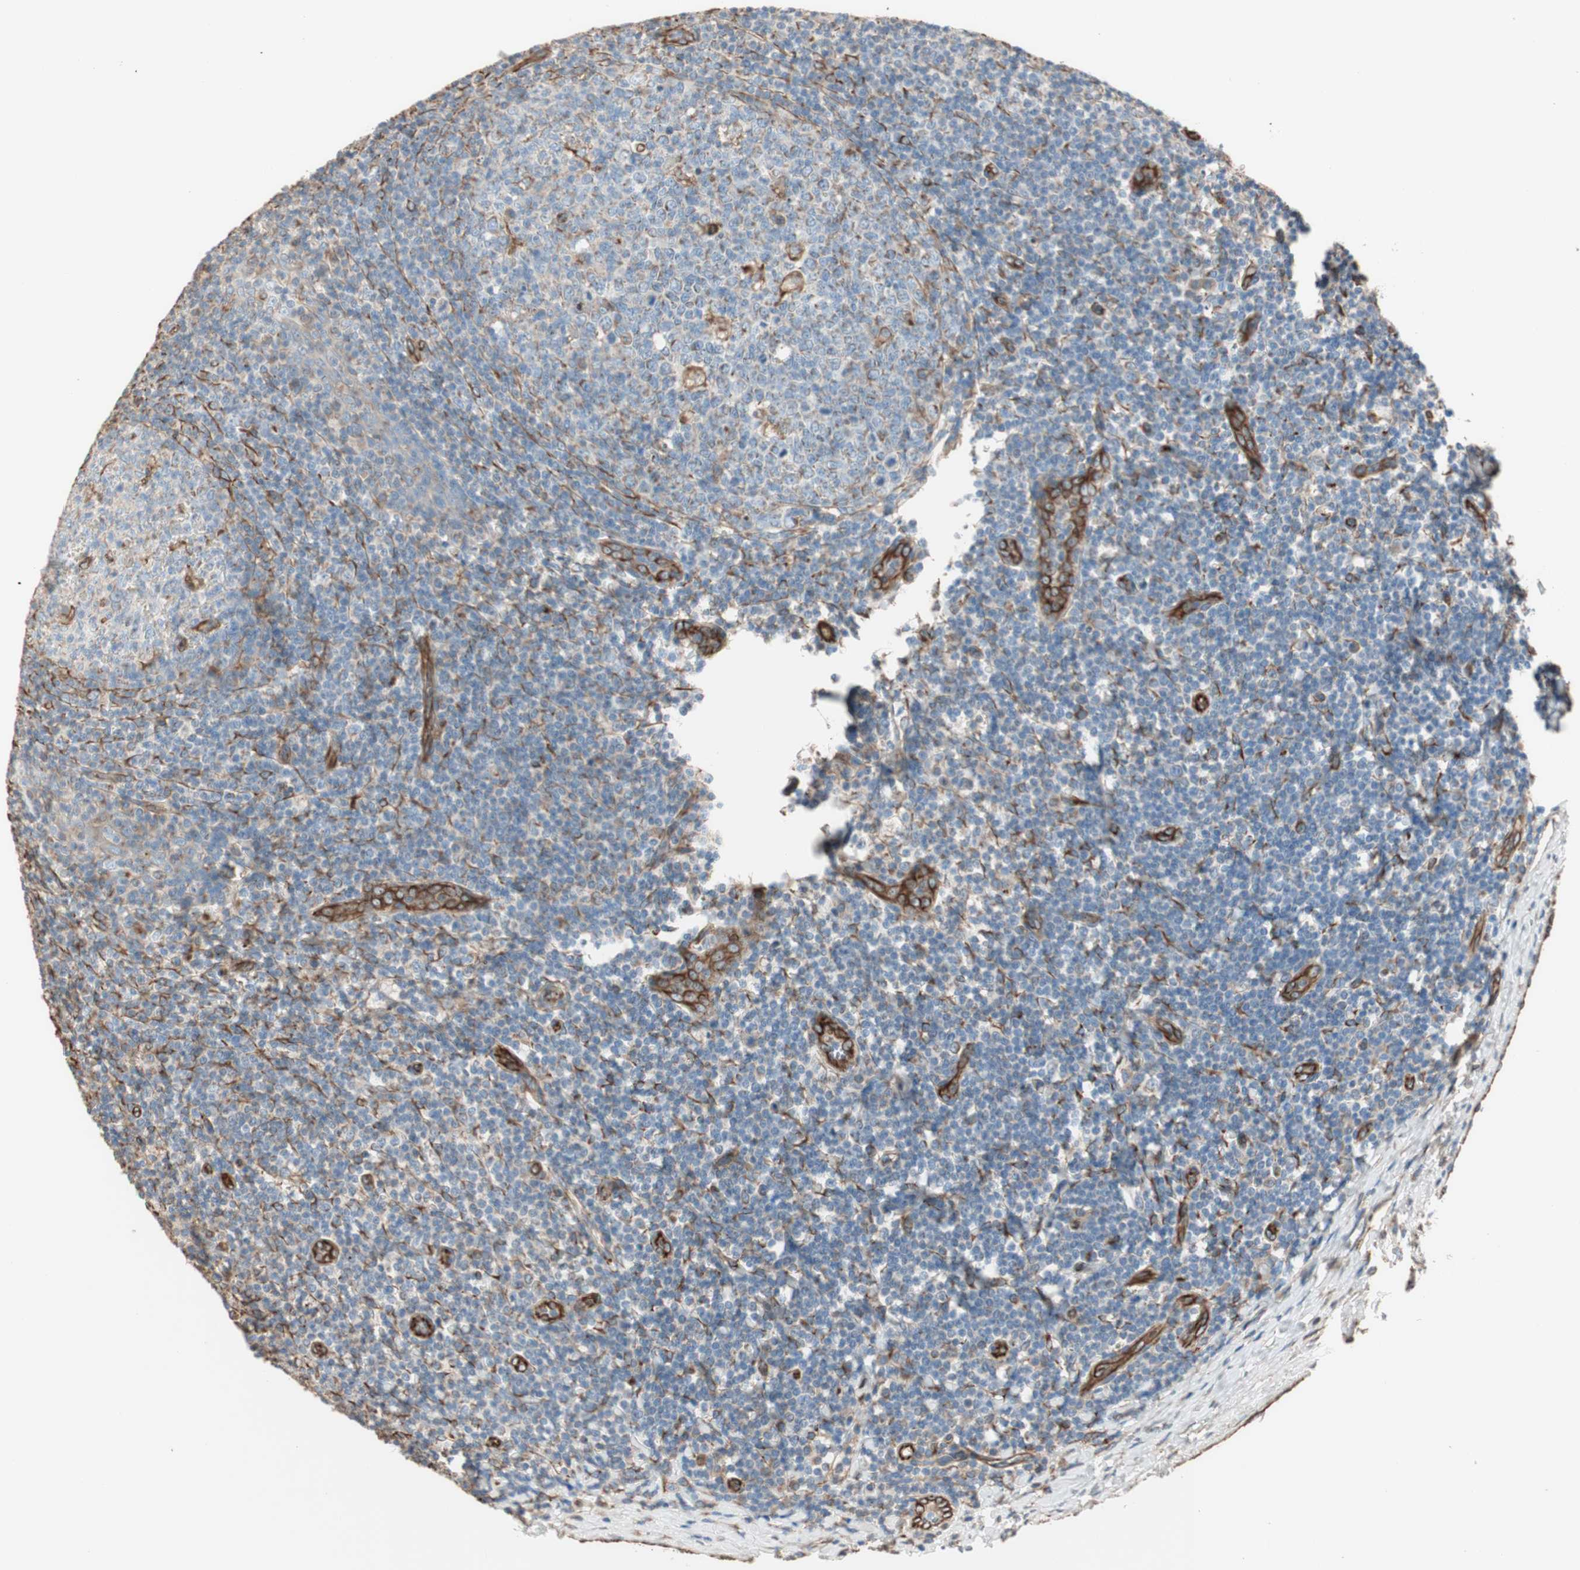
{"staining": {"intensity": "moderate", "quantity": "<25%", "location": "cytoplasmic/membranous"}, "tissue": "tonsil", "cell_type": "Germinal center cells", "image_type": "normal", "snomed": [{"axis": "morphology", "description": "Normal tissue, NOS"}, {"axis": "topography", "description": "Tonsil"}], "caption": "An image of human tonsil stained for a protein shows moderate cytoplasmic/membranous brown staining in germinal center cells.", "gene": "SRCIN1", "patient": {"sex": "male", "age": 31}}